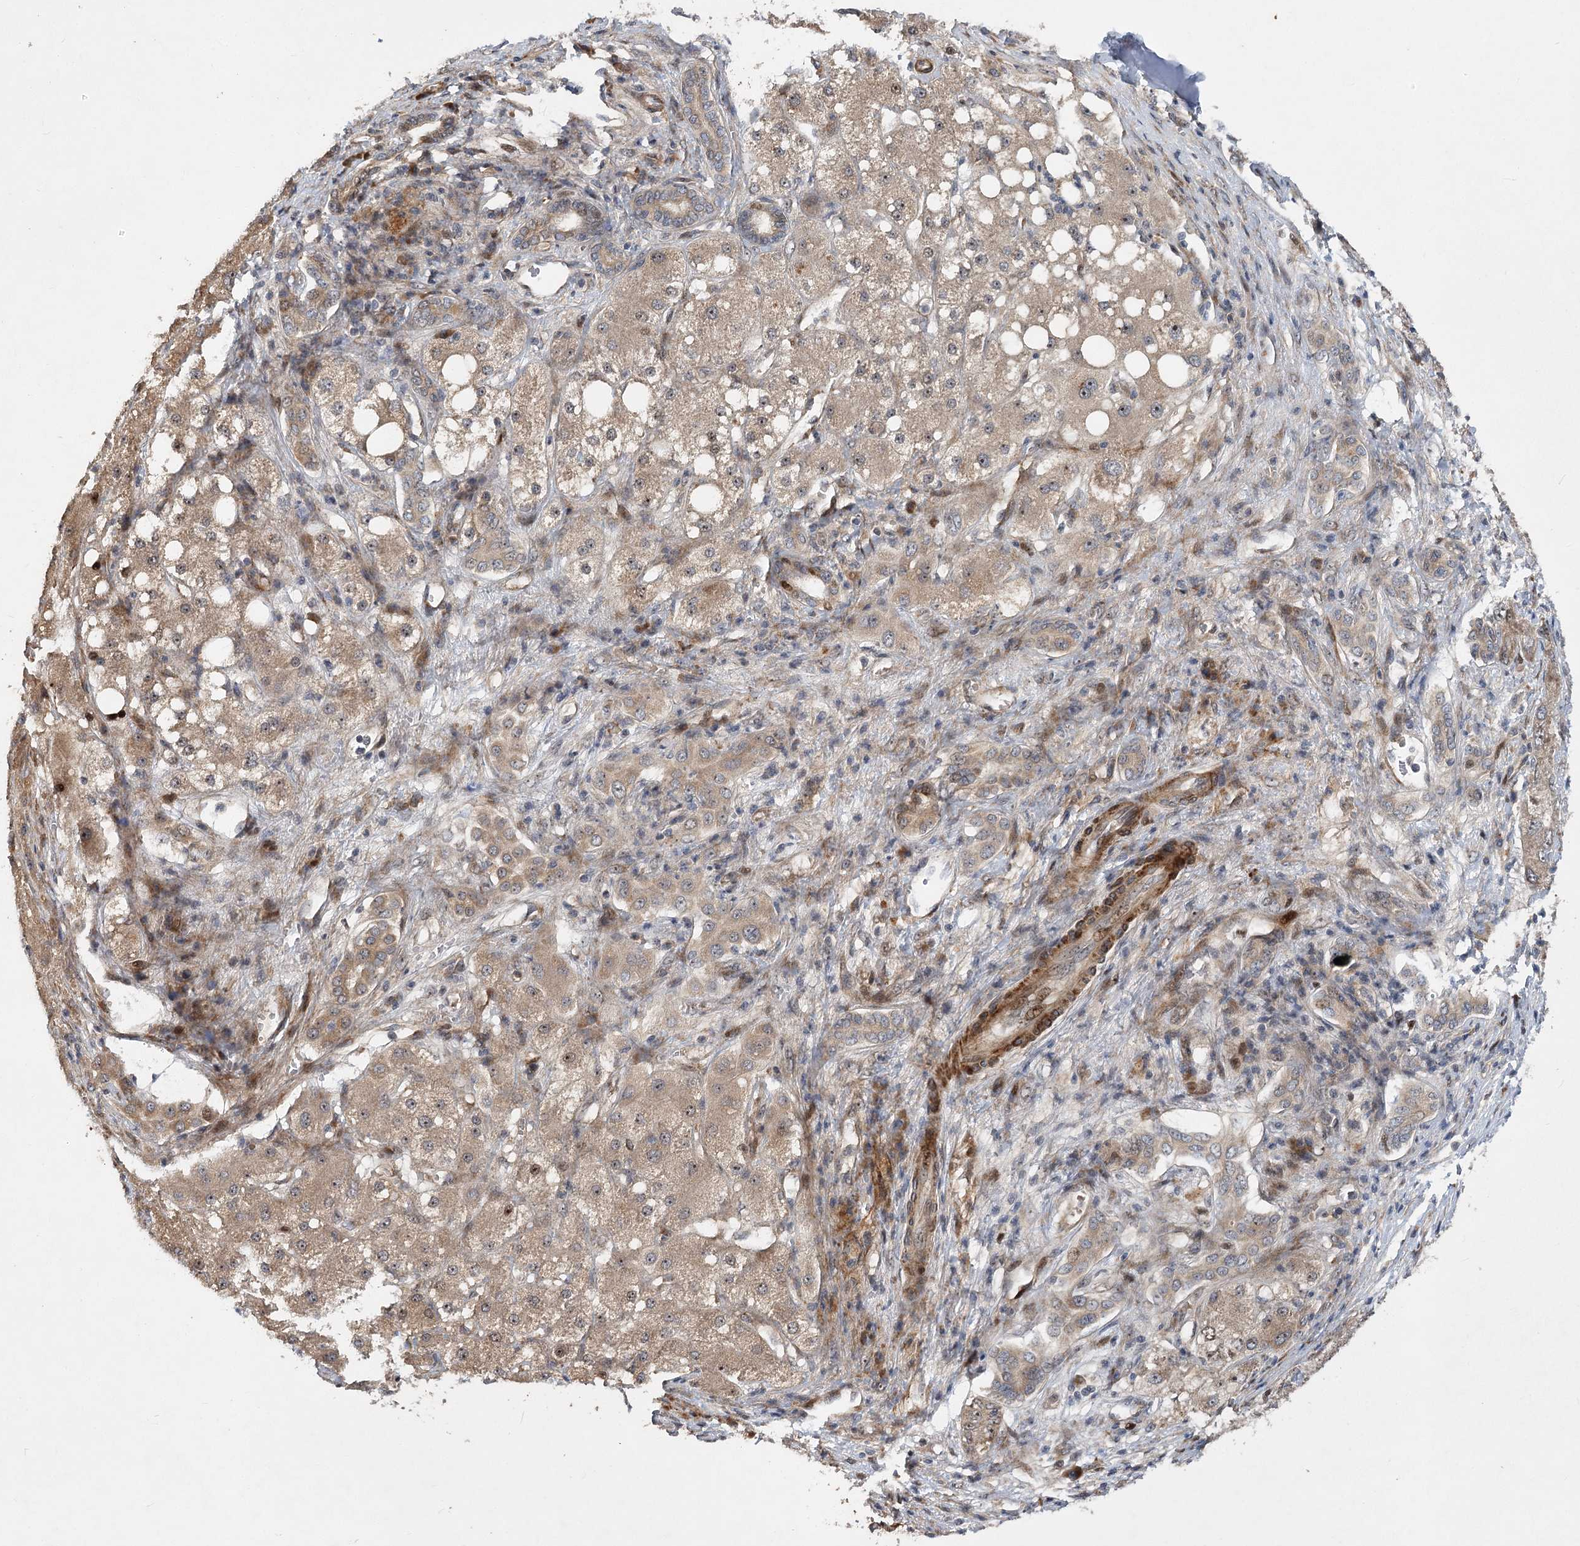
{"staining": {"intensity": "moderate", "quantity": "25%-75%", "location": "cytoplasmic/membranous,nuclear"}, "tissue": "liver cancer", "cell_type": "Tumor cells", "image_type": "cancer", "snomed": [{"axis": "morphology", "description": "Carcinoma, Hepatocellular, NOS"}, {"axis": "topography", "description": "Liver"}], "caption": "Immunohistochemical staining of hepatocellular carcinoma (liver) shows moderate cytoplasmic/membranous and nuclear protein expression in about 25%-75% of tumor cells. The staining was performed using DAB (3,3'-diaminobenzidine) to visualize the protein expression in brown, while the nuclei were stained in blue with hematoxylin (Magnification: 20x).", "gene": "PIK3C2A", "patient": {"sex": "male", "age": 80}}